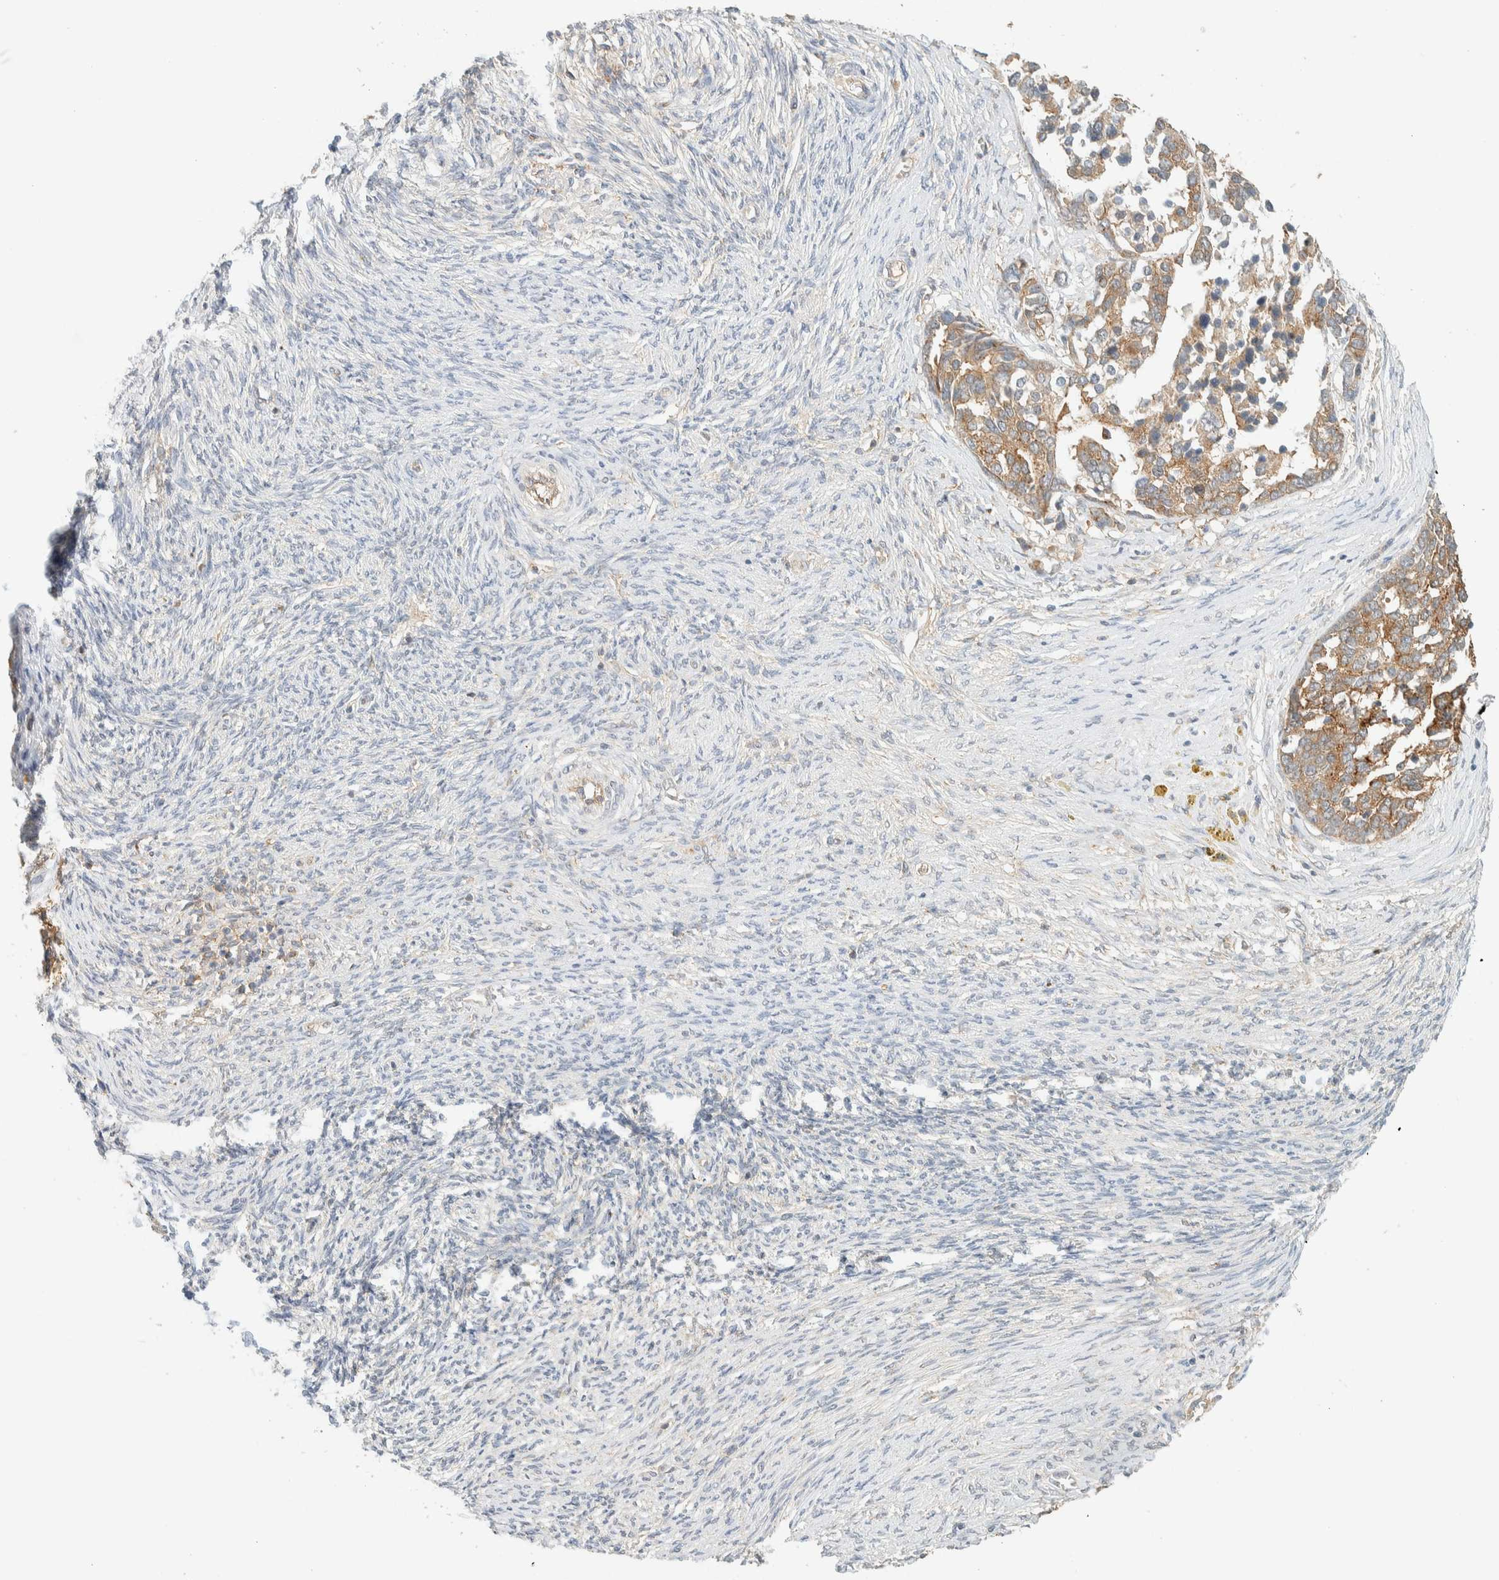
{"staining": {"intensity": "moderate", "quantity": ">75%", "location": "cytoplasmic/membranous"}, "tissue": "ovarian cancer", "cell_type": "Tumor cells", "image_type": "cancer", "snomed": [{"axis": "morphology", "description": "Cystadenocarcinoma, serous, NOS"}, {"axis": "topography", "description": "Ovary"}], "caption": "The micrograph shows a brown stain indicating the presence of a protein in the cytoplasmic/membranous of tumor cells in ovarian cancer.", "gene": "TBC1D8B", "patient": {"sex": "female", "age": 44}}